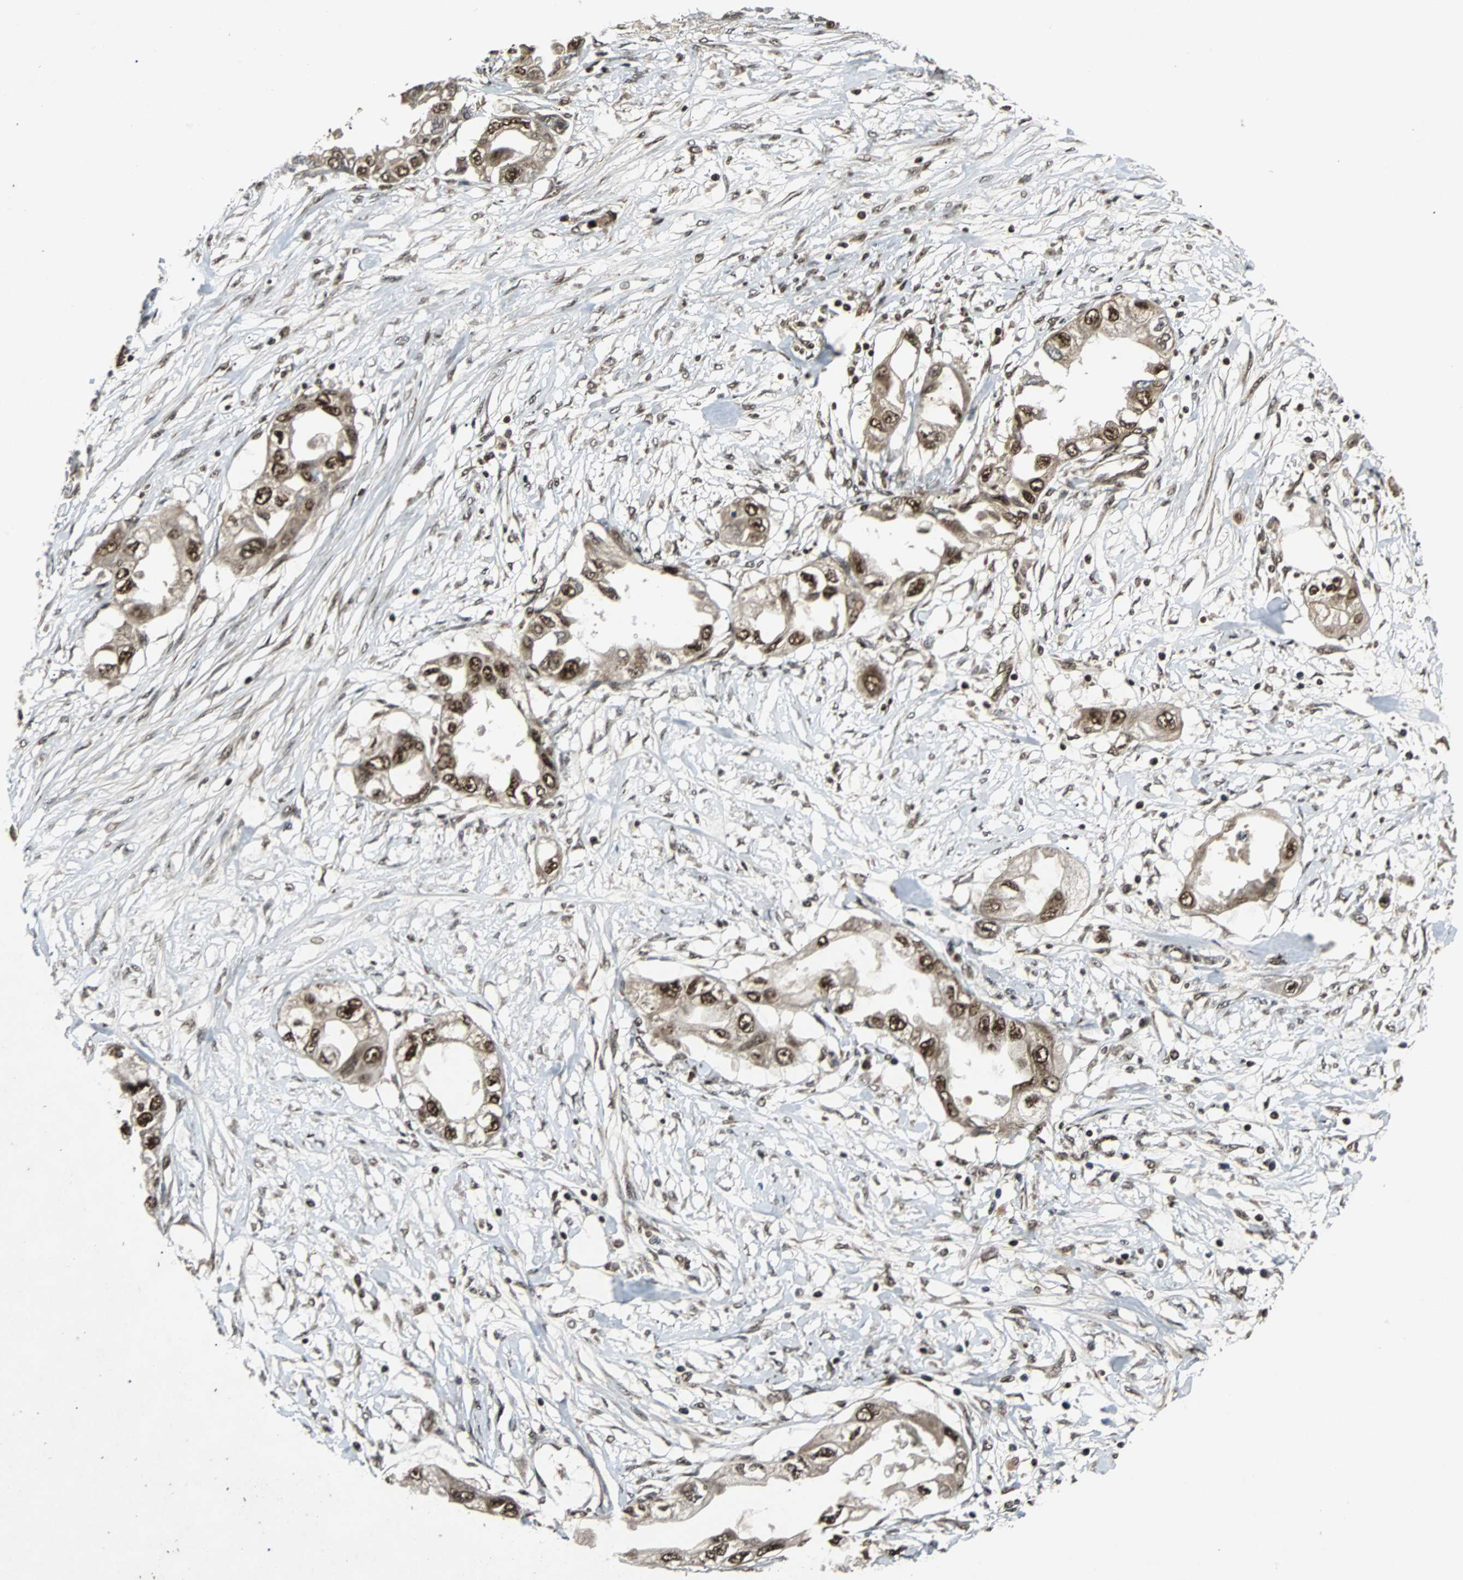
{"staining": {"intensity": "strong", "quantity": ">75%", "location": "nuclear"}, "tissue": "endometrial cancer", "cell_type": "Tumor cells", "image_type": "cancer", "snomed": [{"axis": "morphology", "description": "Adenocarcinoma, NOS"}, {"axis": "topography", "description": "Endometrium"}], "caption": "Brown immunohistochemical staining in human endometrial cancer (adenocarcinoma) displays strong nuclear positivity in about >75% of tumor cells.", "gene": "TAF5", "patient": {"sex": "female", "age": 67}}